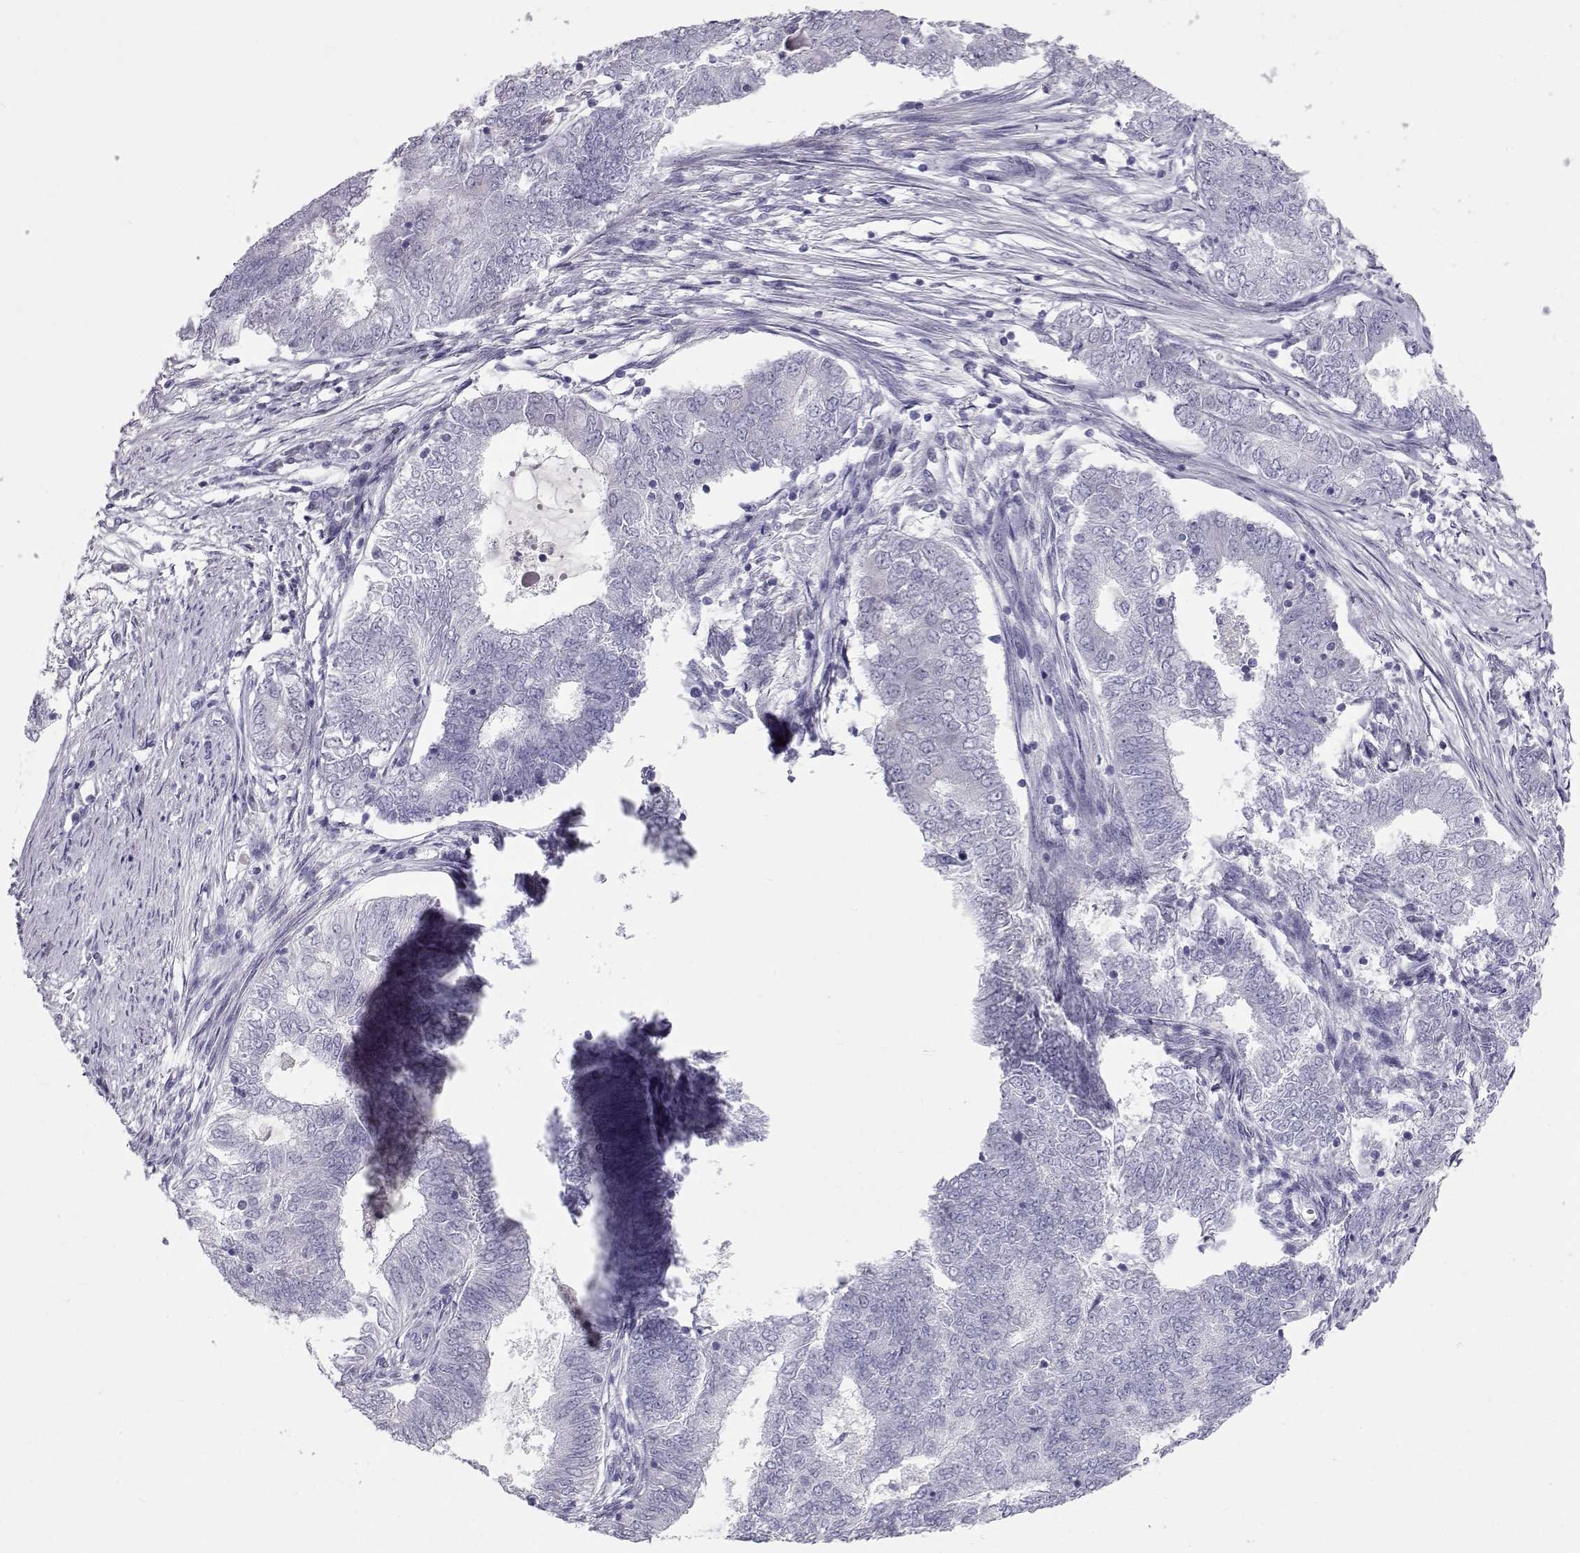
{"staining": {"intensity": "negative", "quantity": "none", "location": "none"}, "tissue": "endometrial cancer", "cell_type": "Tumor cells", "image_type": "cancer", "snomed": [{"axis": "morphology", "description": "Adenocarcinoma, NOS"}, {"axis": "topography", "description": "Endometrium"}], "caption": "There is no significant expression in tumor cells of endometrial adenocarcinoma.", "gene": "GPR26", "patient": {"sex": "female", "age": 62}}